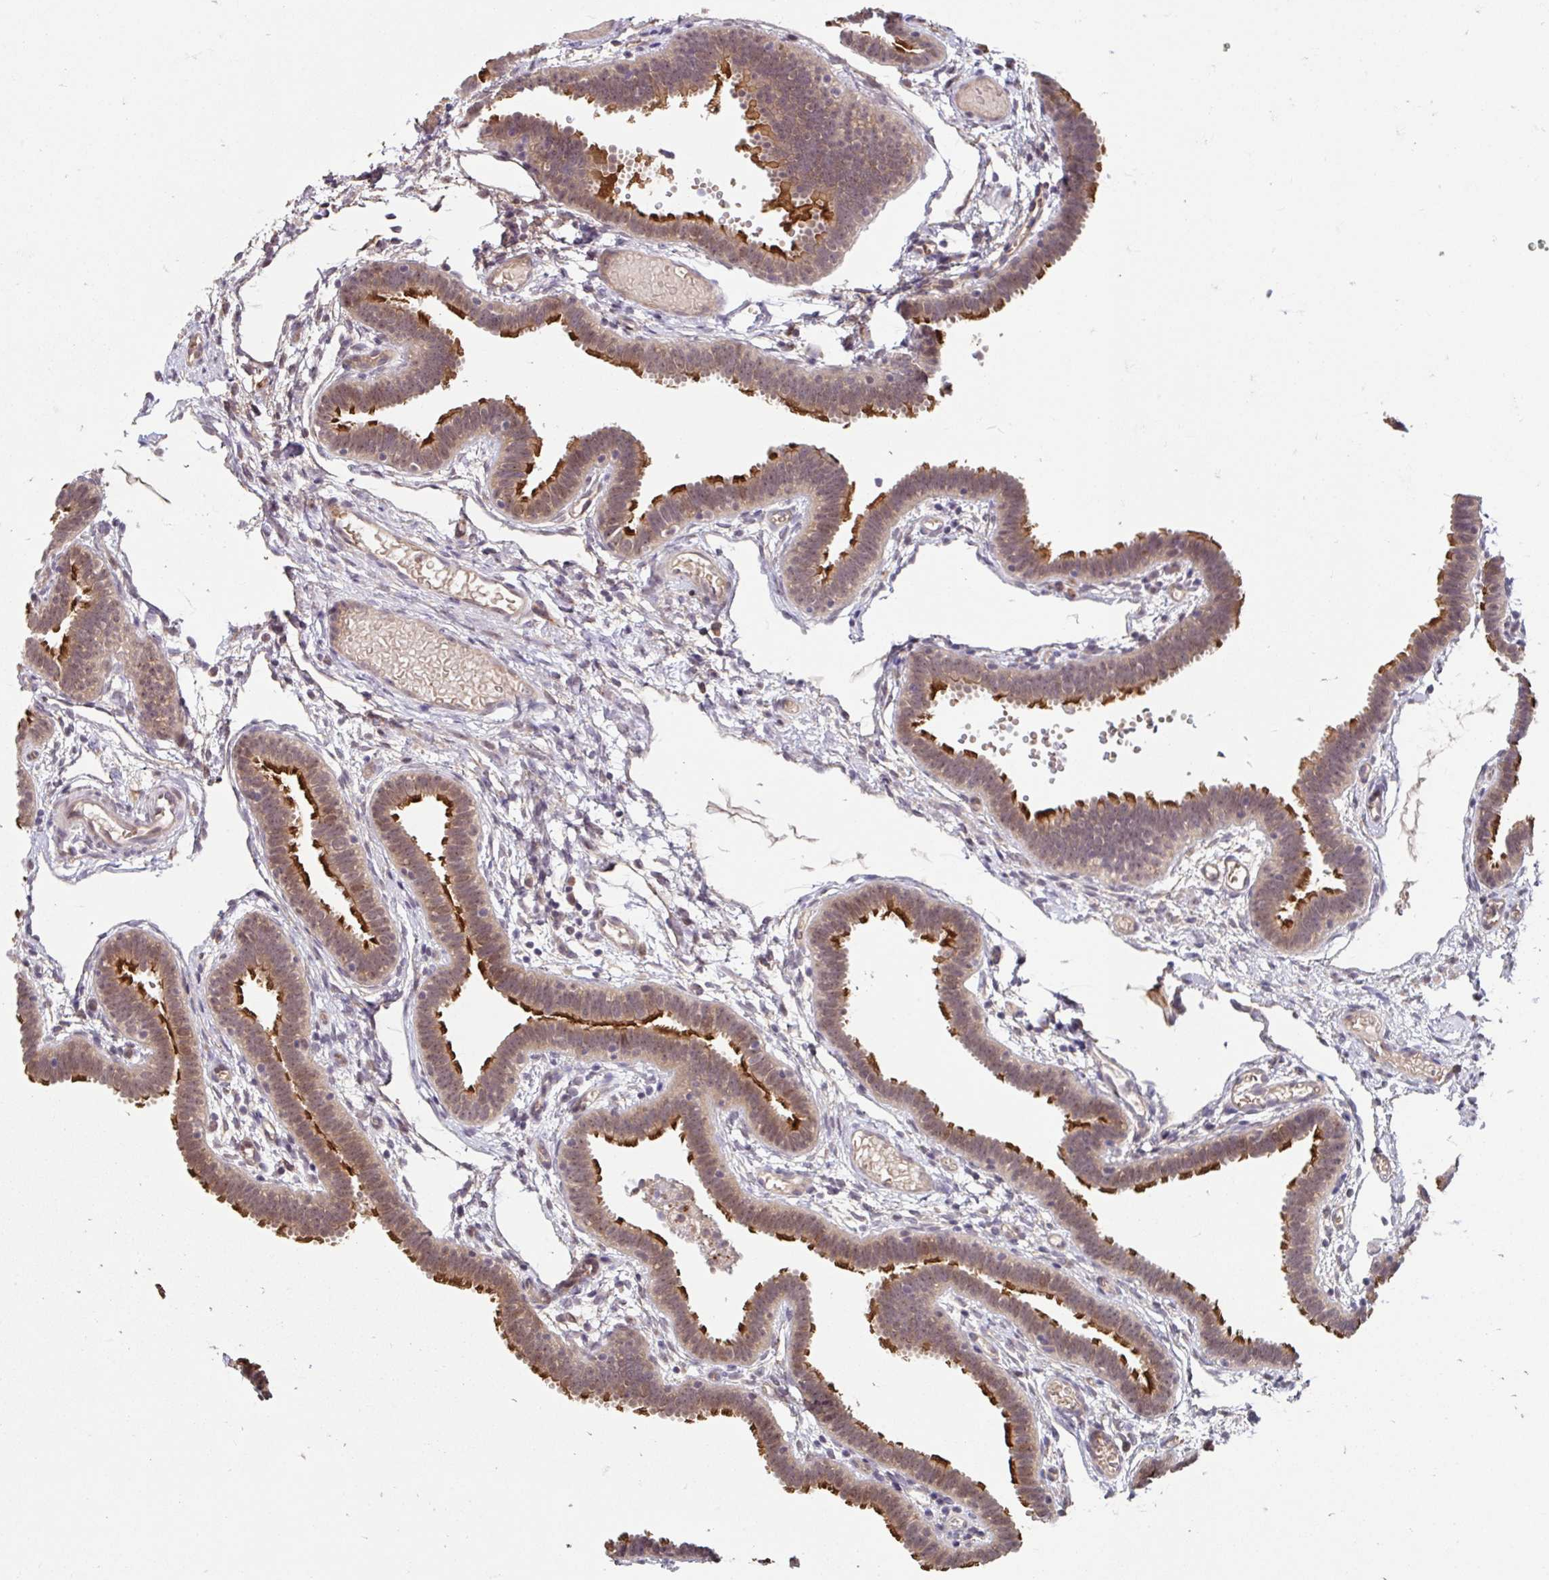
{"staining": {"intensity": "strong", "quantity": ">75%", "location": "cytoplasmic/membranous"}, "tissue": "fallopian tube", "cell_type": "Glandular cells", "image_type": "normal", "snomed": [{"axis": "morphology", "description": "Normal tissue, NOS"}, {"axis": "topography", "description": "Fallopian tube"}], "caption": "This is a photomicrograph of IHC staining of benign fallopian tube, which shows strong positivity in the cytoplasmic/membranous of glandular cells.", "gene": "STYXL1", "patient": {"sex": "female", "age": 37}}